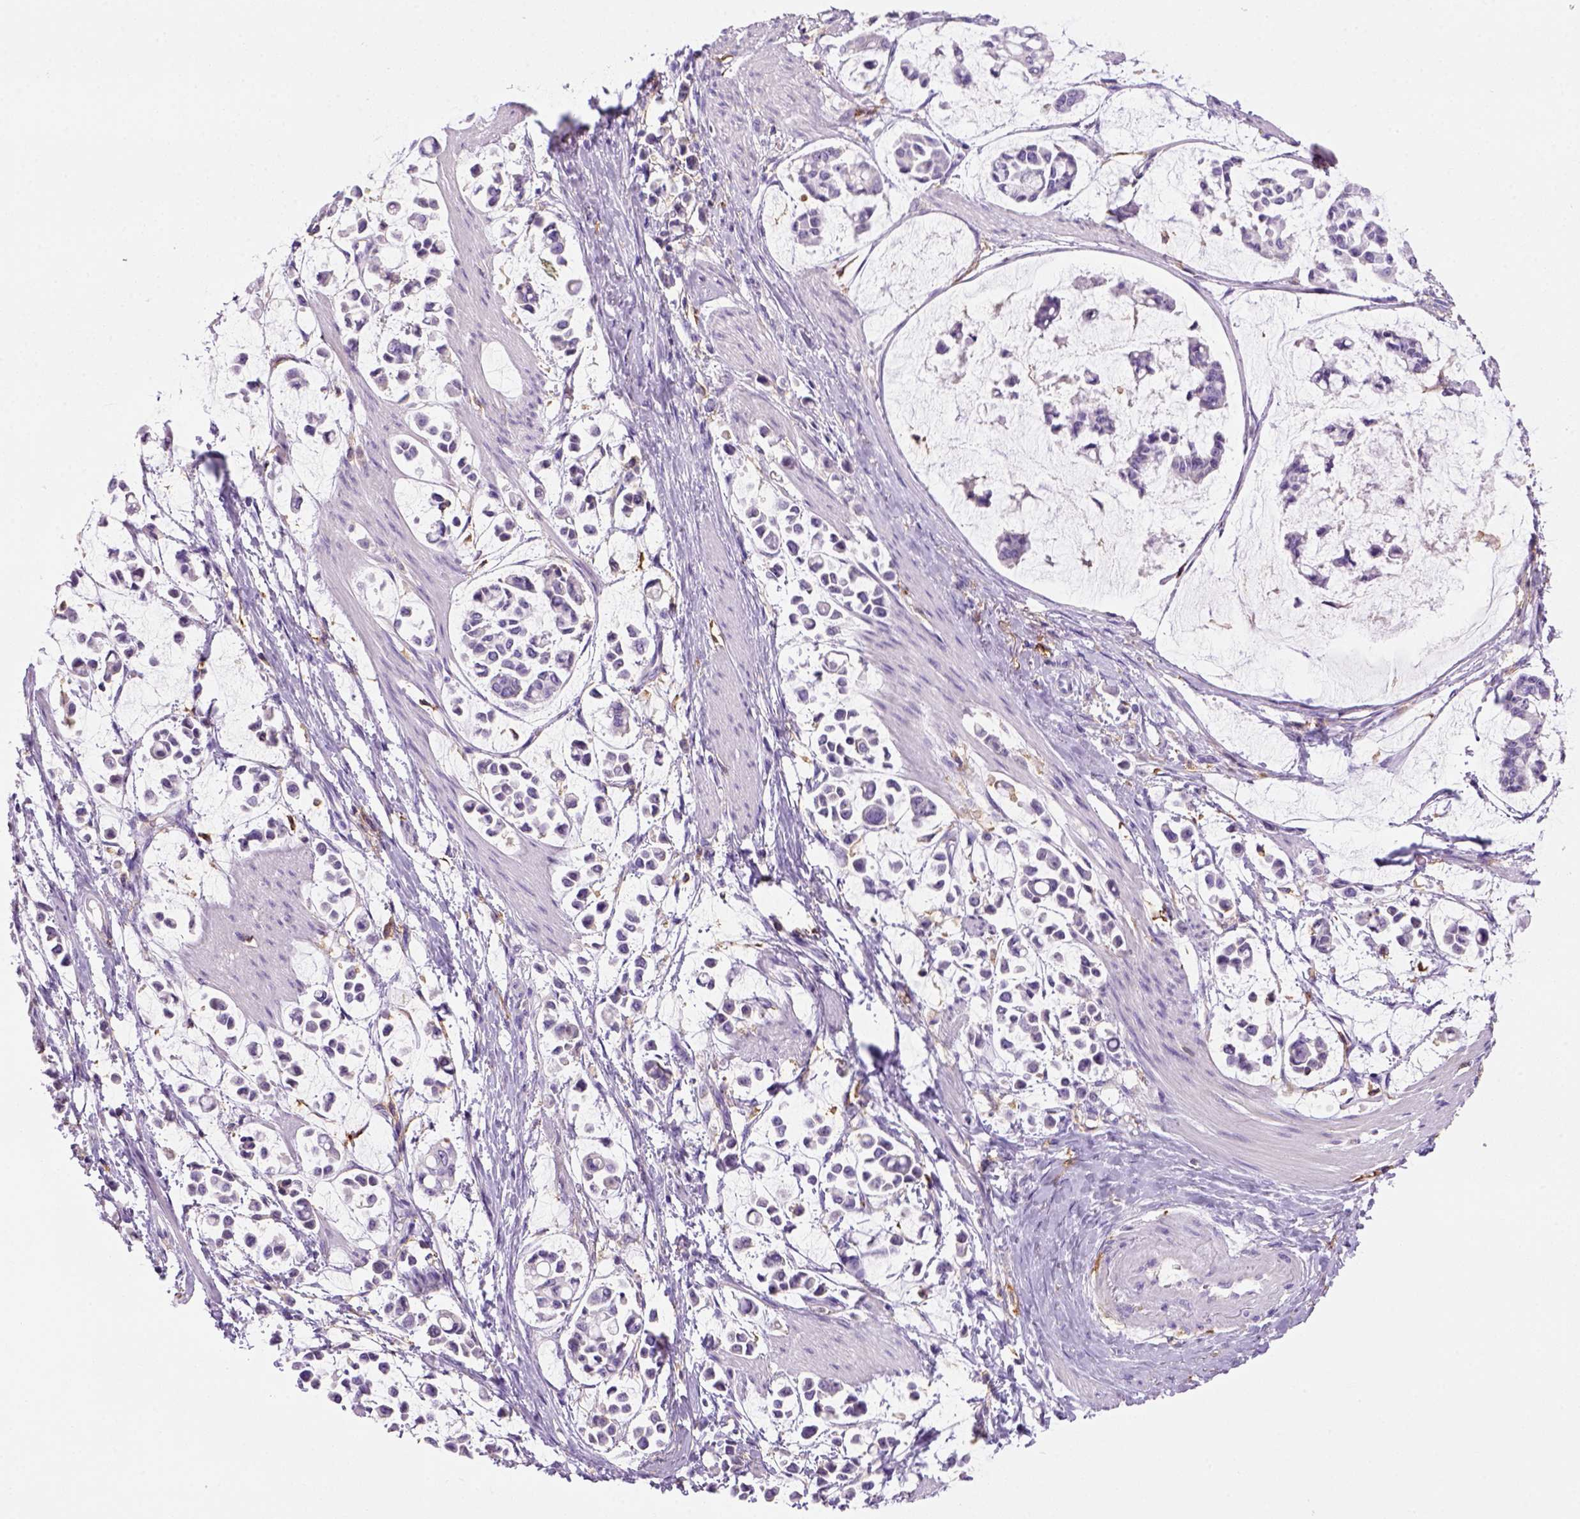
{"staining": {"intensity": "negative", "quantity": "none", "location": "none"}, "tissue": "stomach cancer", "cell_type": "Tumor cells", "image_type": "cancer", "snomed": [{"axis": "morphology", "description": "Adenocarcinoma, NOS"}, {"axis": "topography", "description": "Stomach"}], "caption": "This is an immunohistochemistry (IHC) image of human adenocarcinoma (stomach). There is no staining in tumor cells.", "gene": "CD14", "patient": {"sex": "male", "age": 82}}